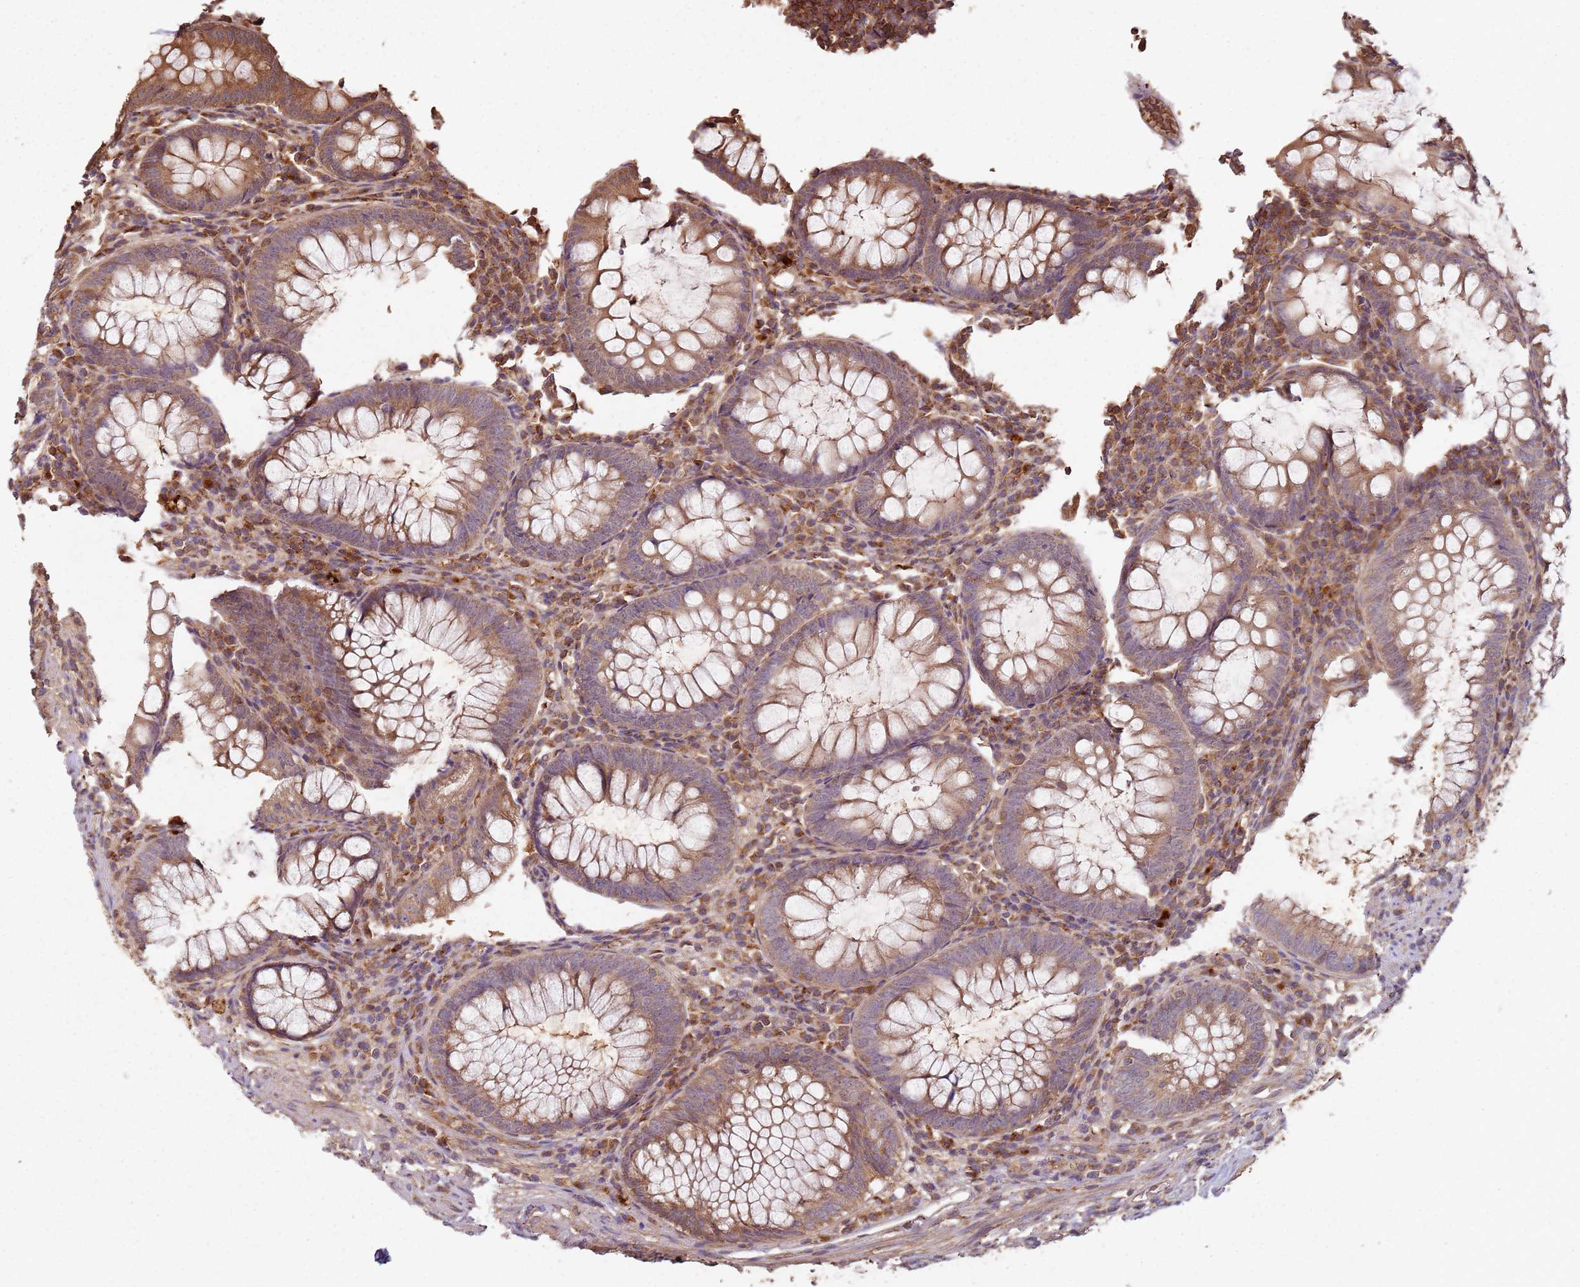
{"staining": {"intensity": "moderate", "quantity": ">75%", "location": "cytoplasmic/membranous"}, "tissue": "appendix", "cell_type": "Glandular cells", "image_type": "normal", "snomed": [{"axis": "morphology", "description": "Normal tissue, NOS"}, {"axis": "topography", "description": "Appendix"}], "caption": "This is a photomicrograph of immunohistochemistry (IHC) staining of unremarkable appendix, which shows moderate staining in the cytoplasmic/membranous of glandular cells.", "gene": "SCGB2B2", "patient": {"sex": "male", "age": 83}}